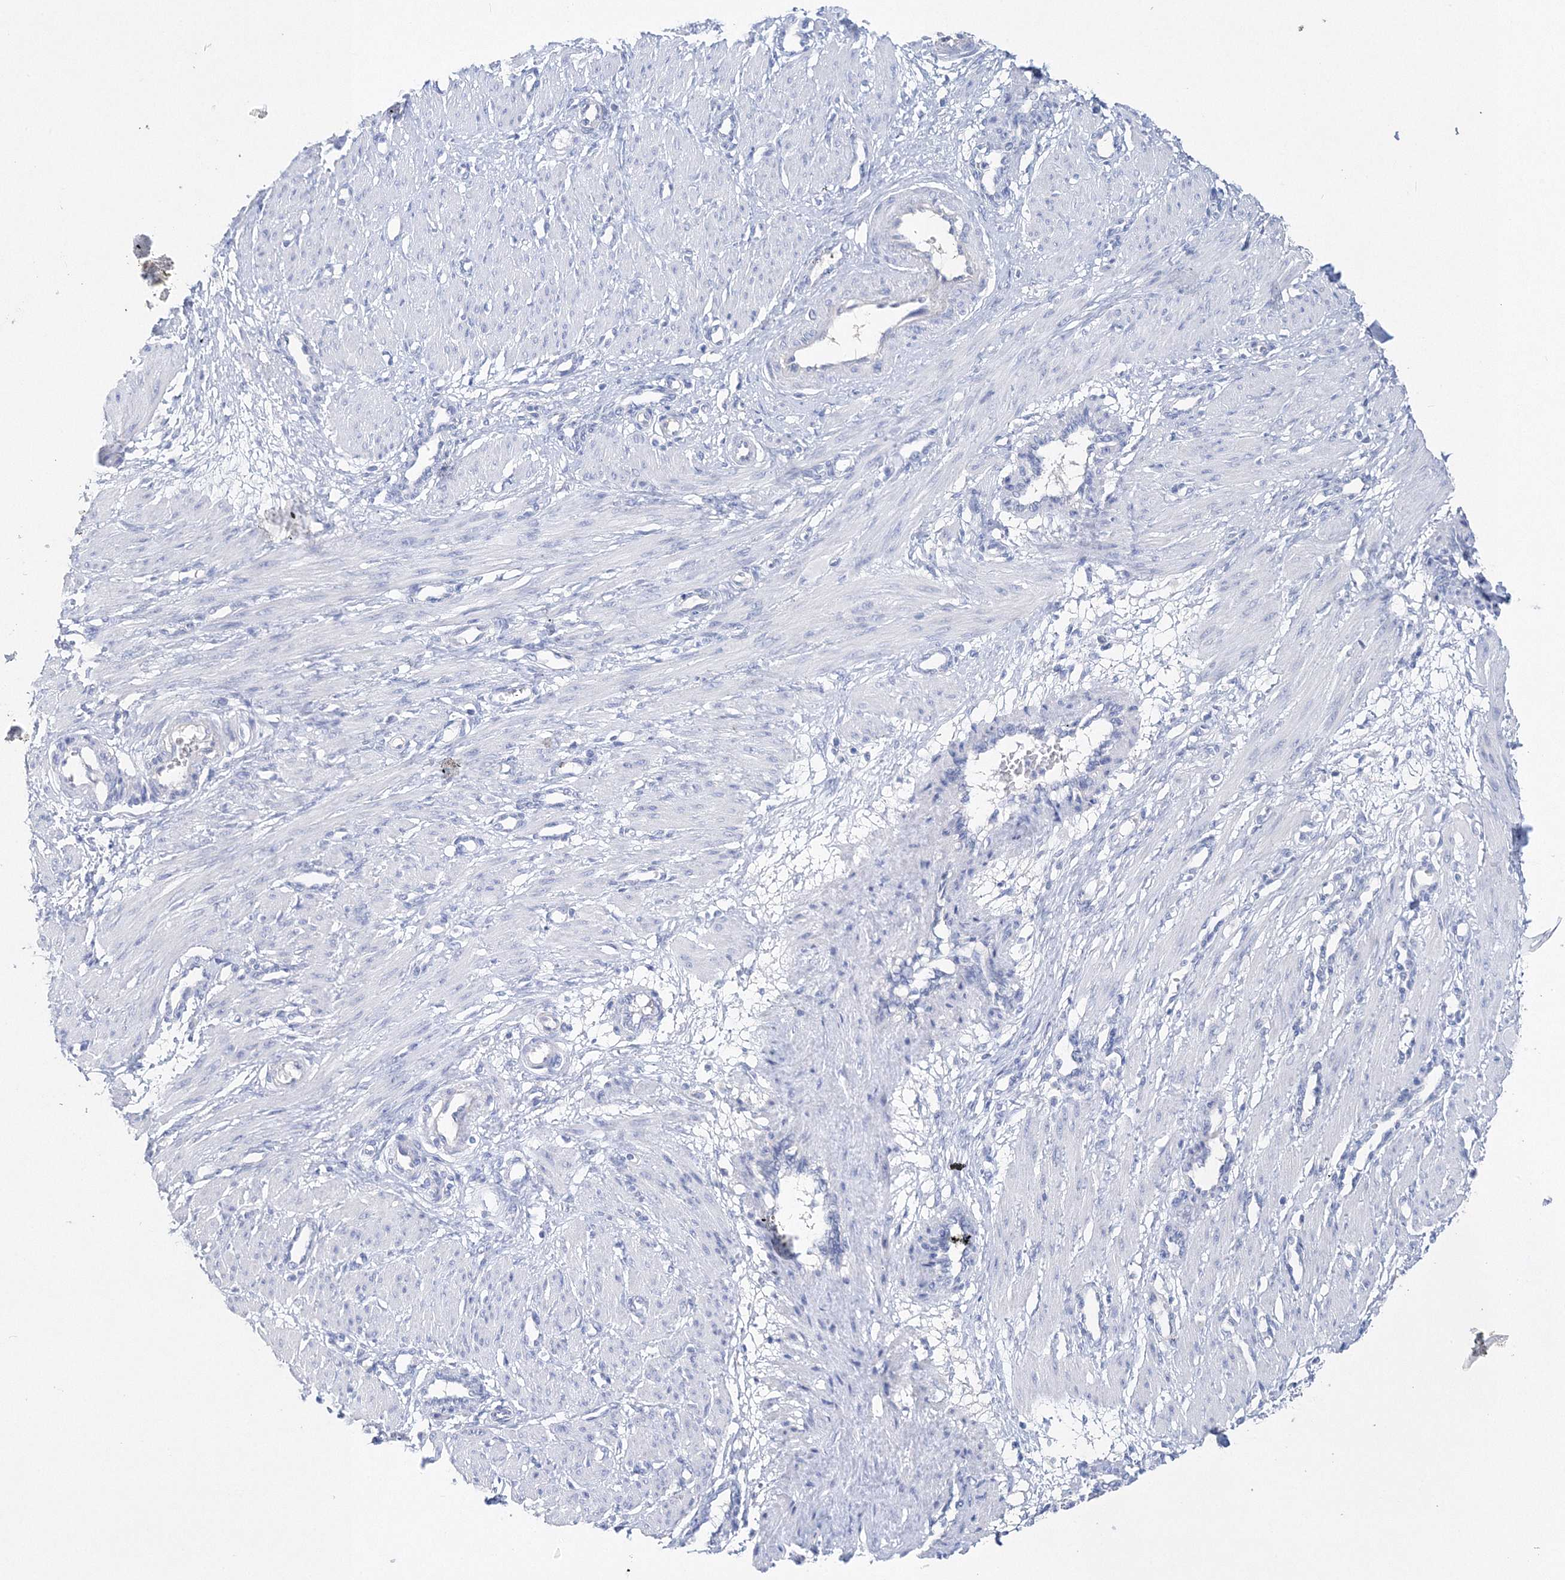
{"staining": {"intensity": "negative", "quantity": "none", "location": "none"}, "tissue": "smooth muscle", "cell_type": "Smooth muscle cells", "image_type": "normal", "snomed": [{"axis": "morphology", "description": "Normal tissue, NOS"}, {"axis": "topography", "description": "Endometrium"}], "caption": "A high-resolution micrograph shows IHC staining of unremarkable smooth muscle, which demonstrates no significant positivity in smooth muscle cells. (Brightfield microscopy of DAB (3,3'-diaminobenzidine) IHC at high magnification).", "gene": "HMGCS1", "patient": {"sex": "female", "age": 33}}